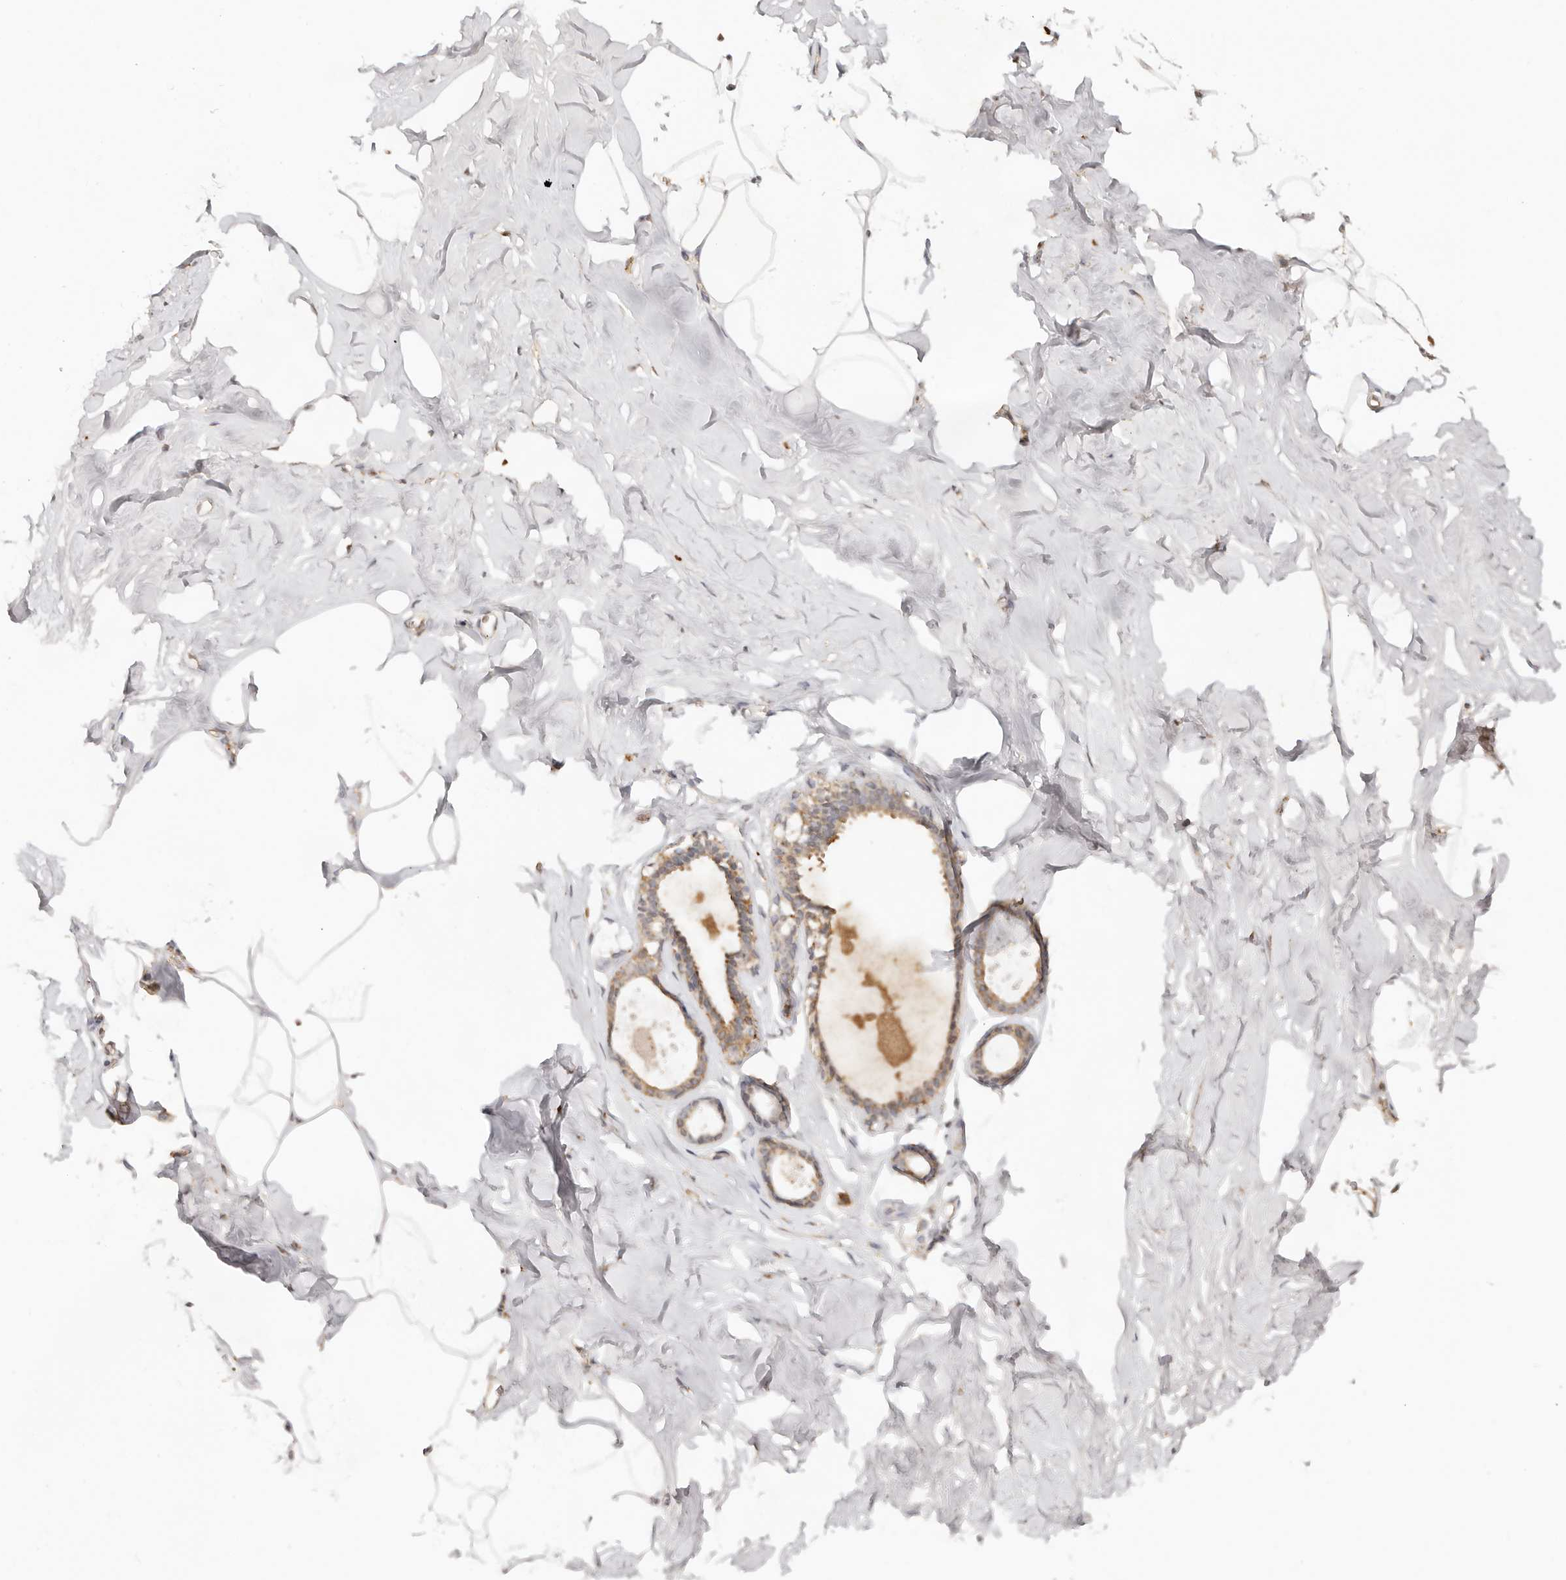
{"staining": {"intensity": "negative", "quantity": "none", "location": "none"}, "tissue": "adipose tissue", "cell_type": "Adipocytes", "image_type": "normal", "snomed": [{"axis": "morphology", "description": "Normal tissue, NOS"}, {"axis": "morphology", "description": "Fibrosis, NOS"}, {"axis": "topography", "description": "Breast"}, {"axis": "topography", "description": "Adipose tissue"}], "caption": "High magnification brightfield microscopy of normal adipose tissue stained with DAB (3,3'-diaminobenzidine) (brown) and counterstained with hematoxylin (blue): adipocytes show no significant expression.", "gene": "SEC14L1", "patient": {"sex": "female", "age": 39}}